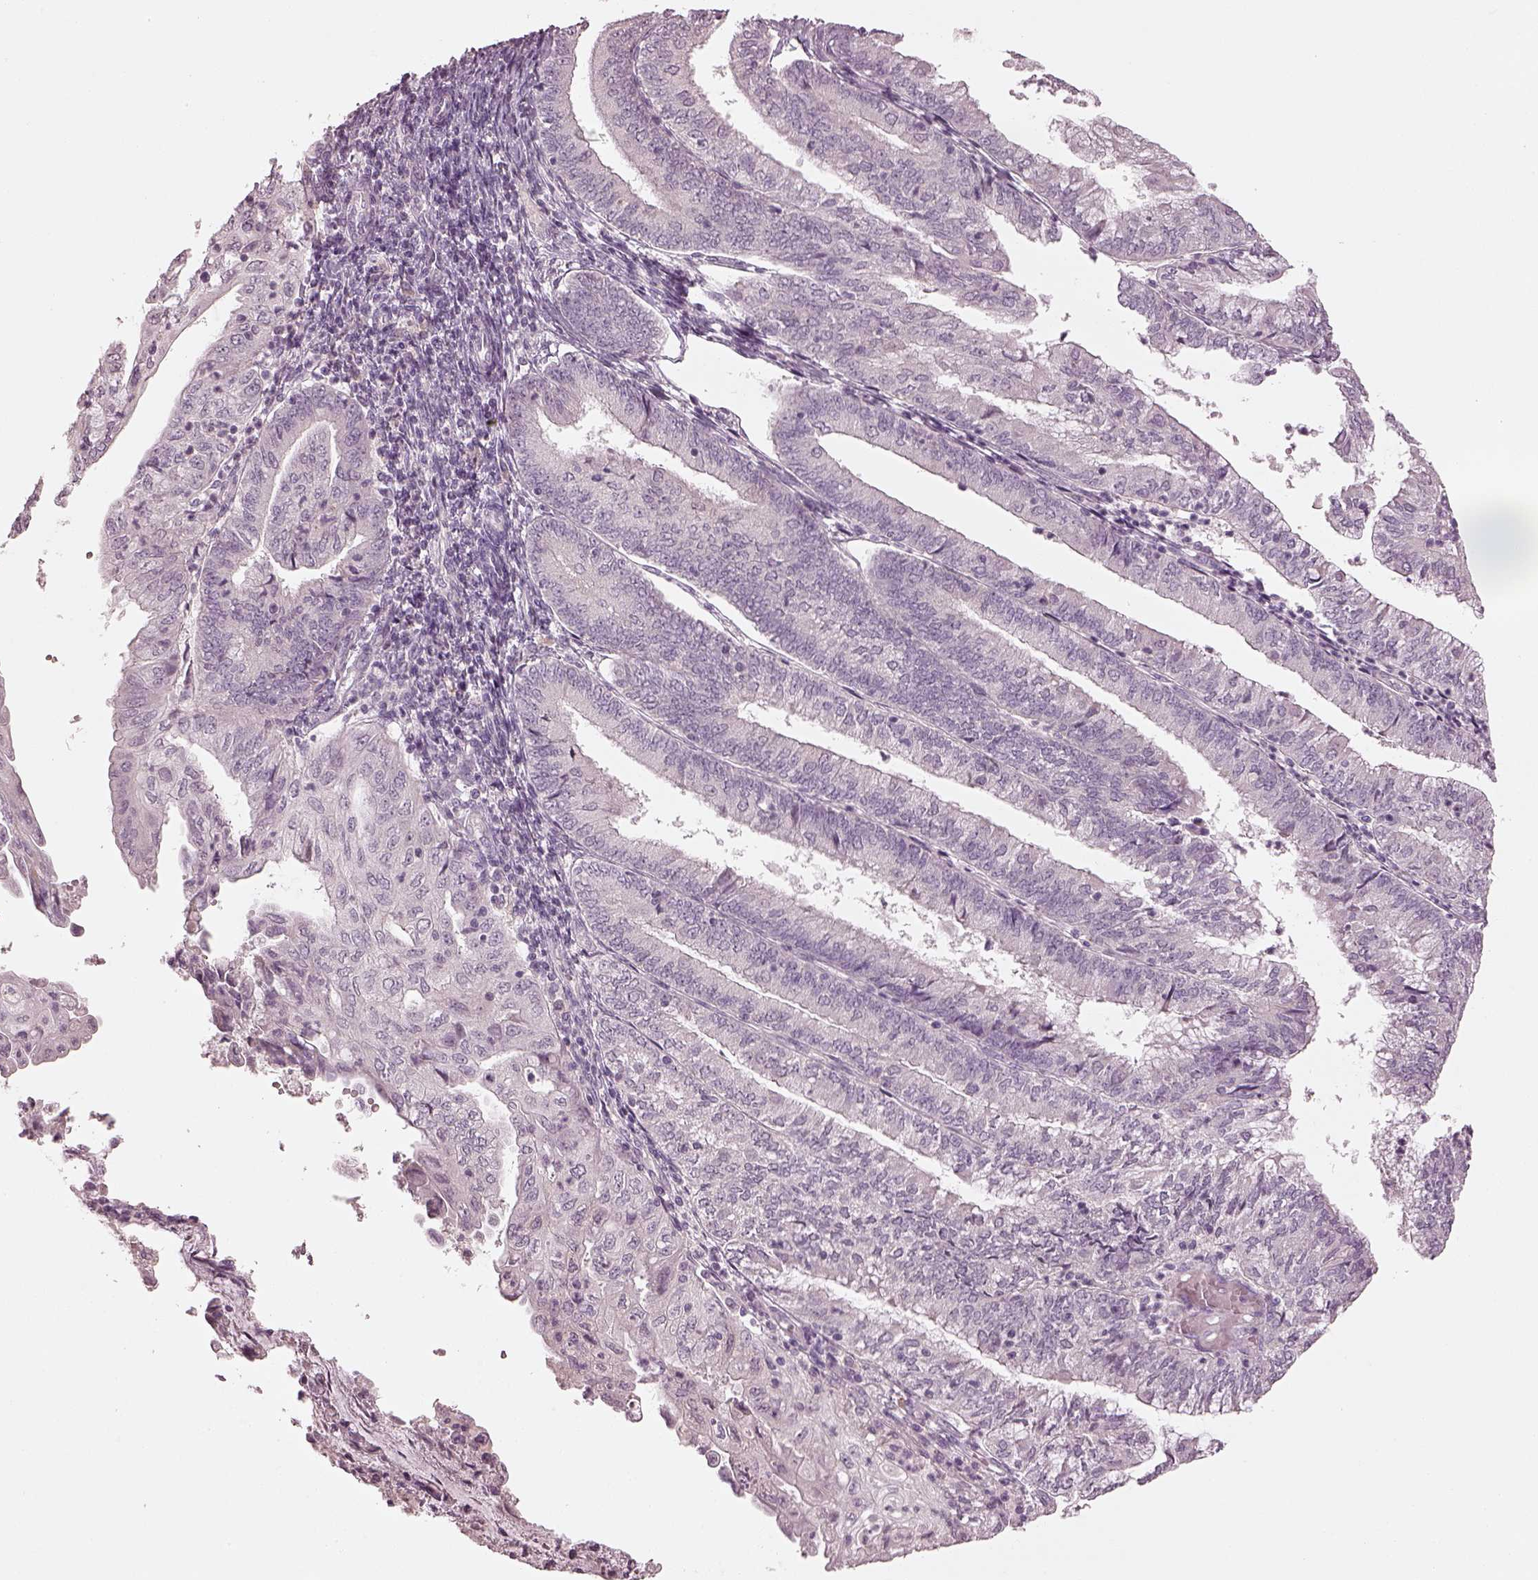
{"staining": {"intensity": "negative", "quantity": "none", "location": "none"}, "tissue": "endometrial cancer", "cell_type": "Tumor cells", "image_type": "cancer", "snomed": [{"axis": "morphology", "description": "Adenocarcinoma, NOS"}, {"axis": "topography", "description": "Endometrium"}], "caption": "Endometrial cancer was stained to show a protein in brown. There is no significant expression in tumor cells.", "gene": "SPATA6L", "patient": {"sex": "female", "age": 55}}